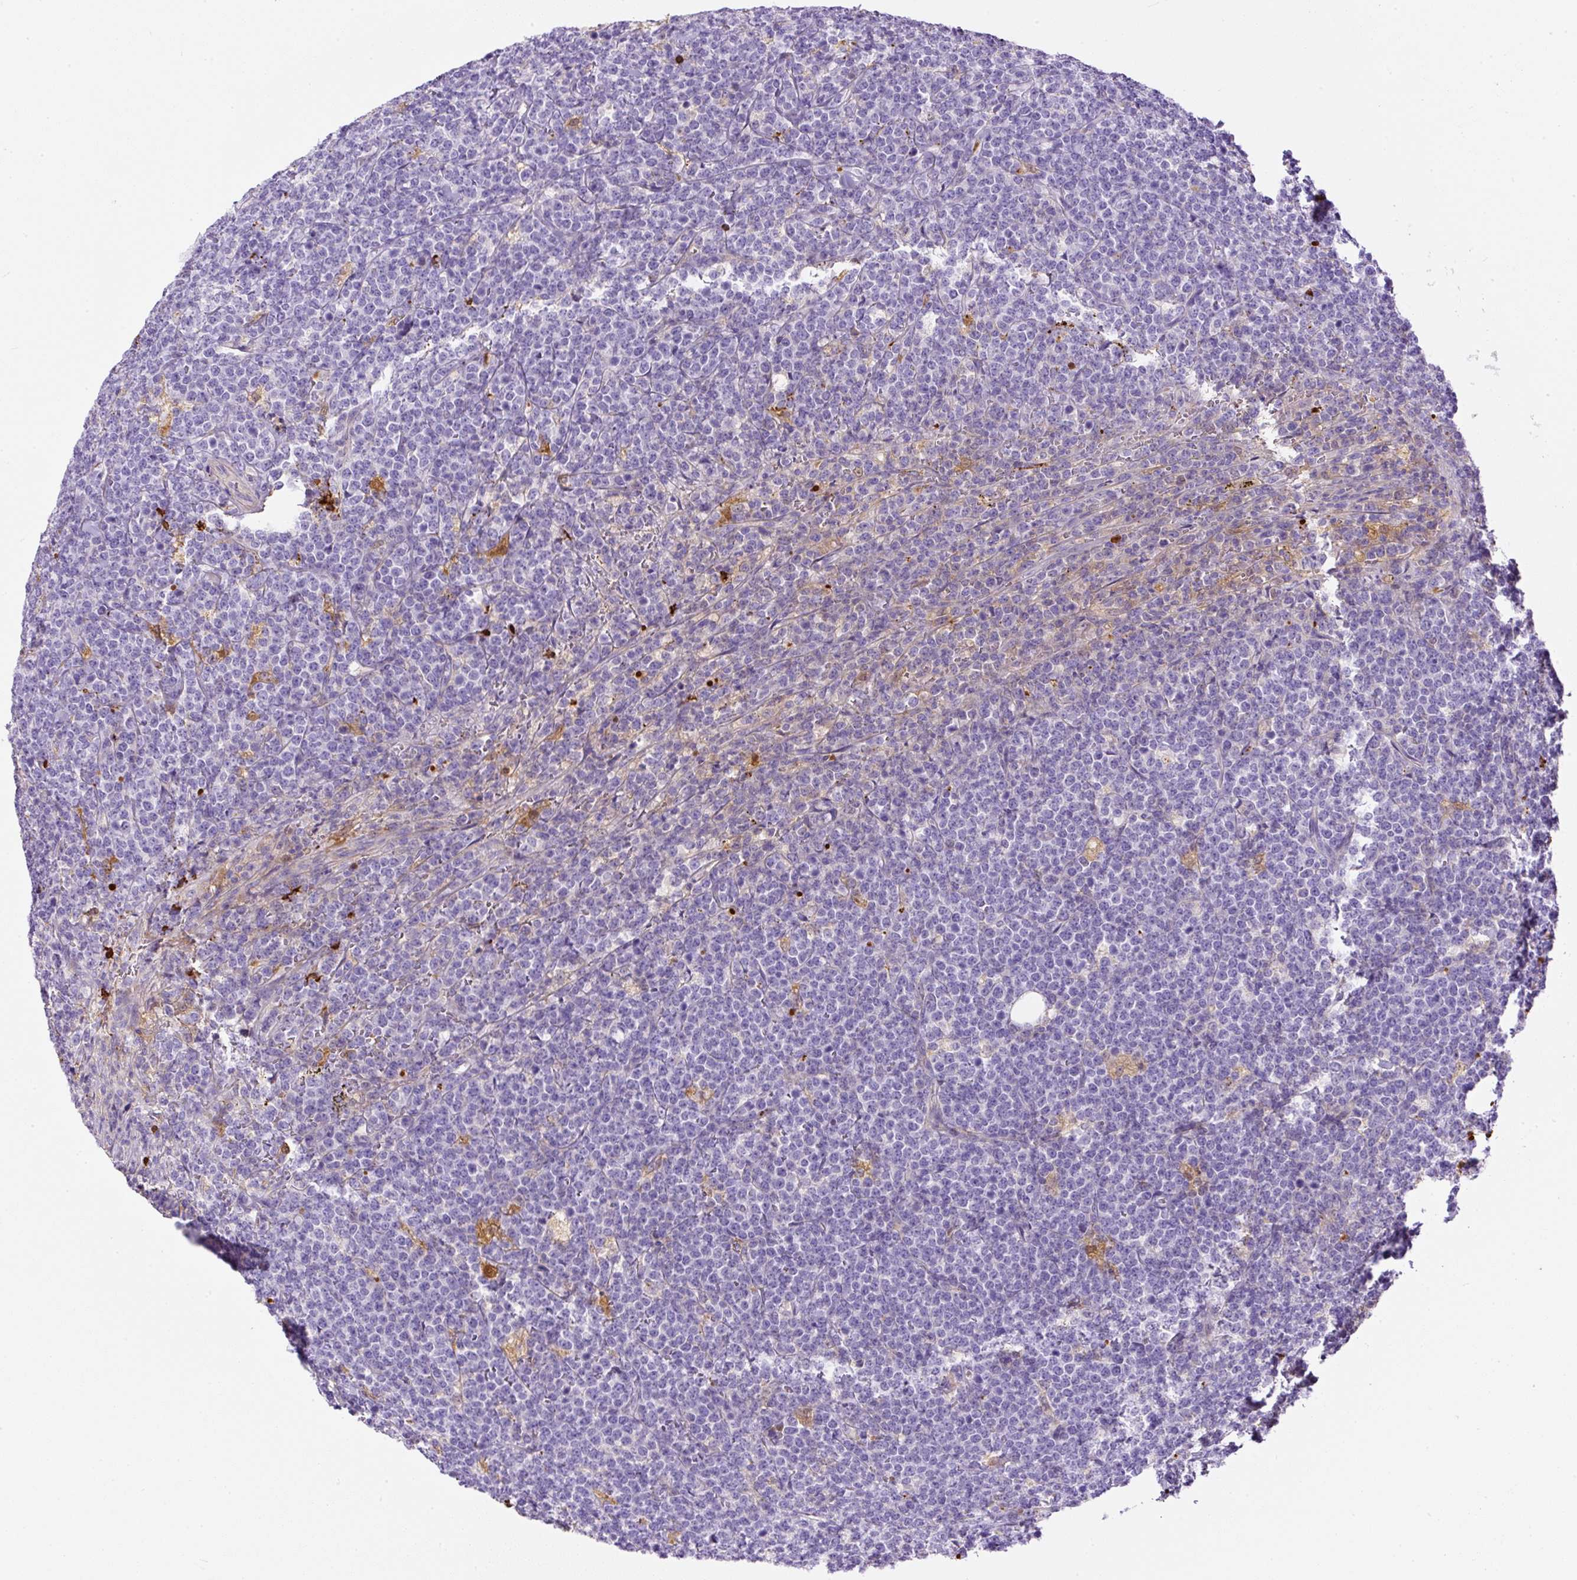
{"staining": {"intensity": "negative", "quantity": "none", "location": "none"}, "tissue": "lymphoma", "cell_type": "Tumor cells", "image_type": "cancer", "snomed": [{"axis": "morphology", "description": "Malignant lymphoma, non-Hodgkin's type, High grade"}, {"axis": "topography", "description": "Small intestine"}, {"axis": "topography", "description": "Colon"}], "caption": "Immunohistochemical staining of human lymphoma shows no significant expression in tumor cells. Brightfield microscopy of IHC stained with DAB (brown) and hematoxylin (blue), captured at high magnification.", "gene": "APCS", "patient": {"sex": "male", "age": 8}}